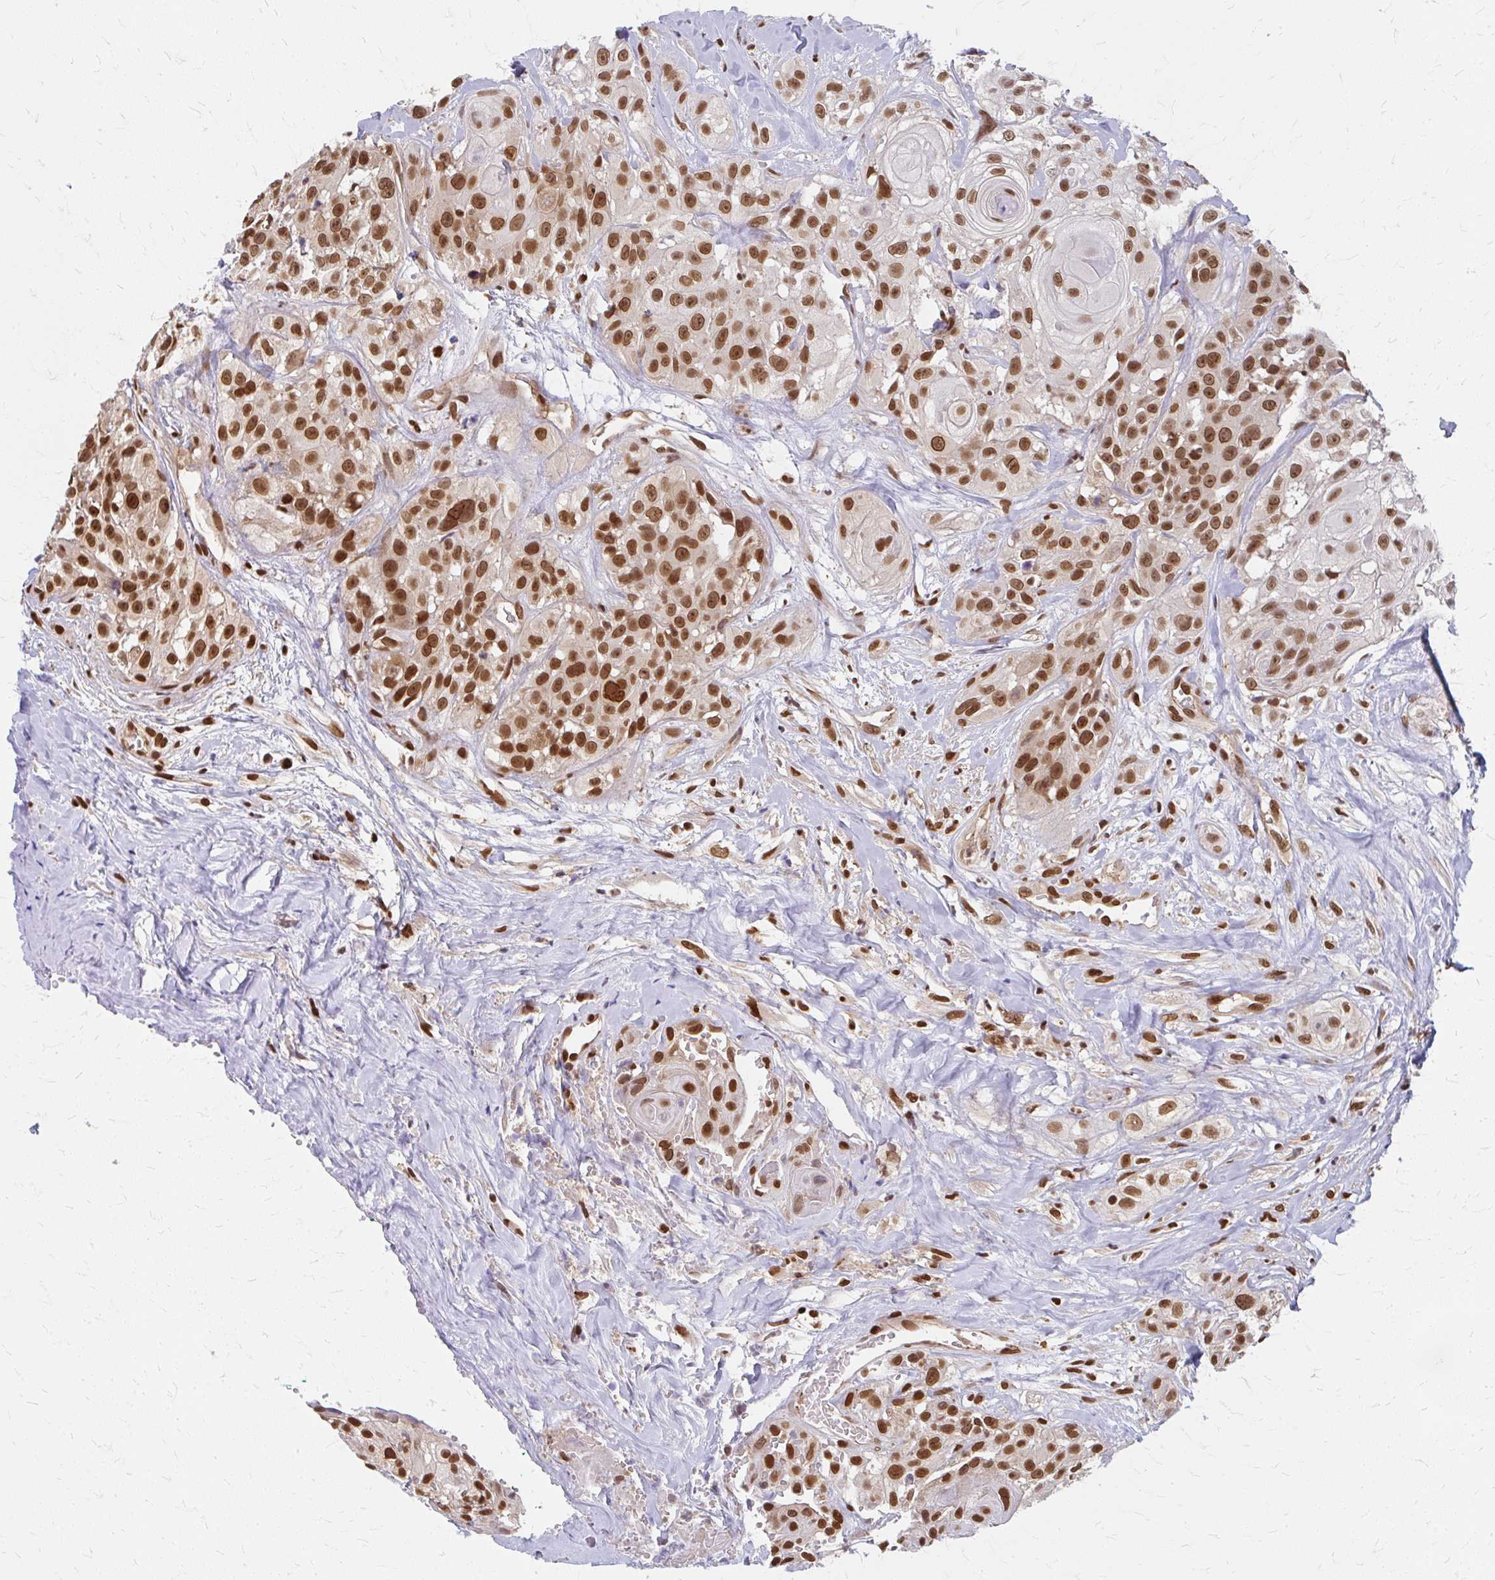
{"staining": {"intensity": "moderate", "quantity": ">75%", "location": "cytoplasmic/membranous,nuclear"}, "tissue": "head and neck cancer", "cell_type": "Tumor cells", "image_type": "cancer", "snomed": [{"axis": "morphology", "description": "Squamous cell carcinoma, NOS"}, {"axis": "topography", "description": "Head-Neck"}], "caption": "This is an image of IHC staining of head and neck cancer (squamous cell carcinoma), which shows moderate staining in the cytoplasmic/membranous and nuclear of tumor cells.", "gene": "XPO1", "patient": {"sex": "male", "age": 83}}